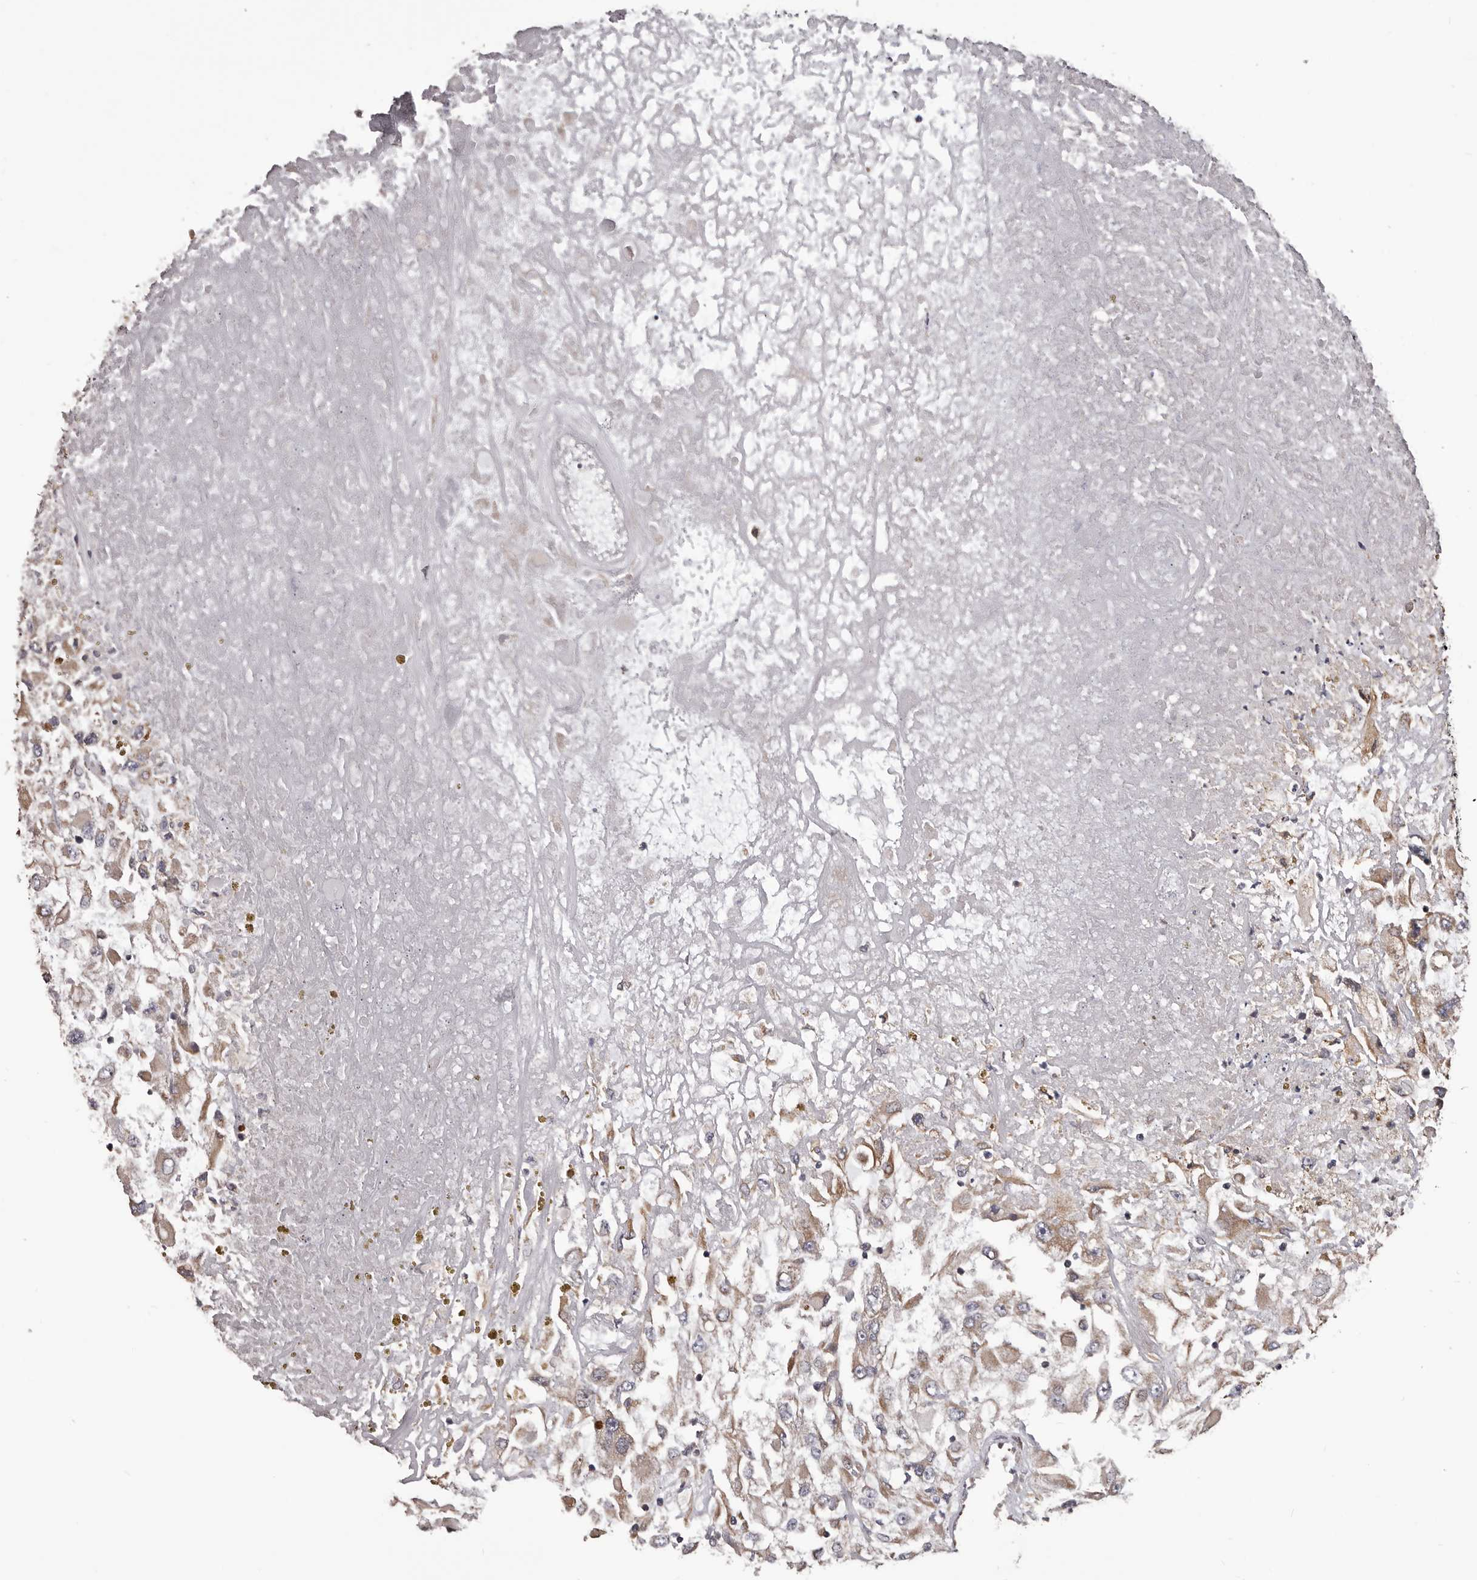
{"staining": {"intensity": "weak", "quantity": ">75%", "location": "cytoplasmic/membranous"}, "tissue": "renal cancer", "cell_type": "Tumor cells", "image_type": "cancer", "snomed": [{"axis": "morphology", "description": "Adenocarcinoma, NOS"}, {"axis": "topography", "description": "Kidney"}], "caption": "Brown immunohistochemical staining in human adenocarcinoma (renal) displays weak cytoplasmic/membranous staining in about >75% of tumor cells. The staining was performed using DAB (3,3'-diaminobenzidine), with brown indicating positive protein expression. Nuclei are stained blue with hematoxylin.", "gene": "CEP104", "patient": {"sex": "female", "age": 52}}